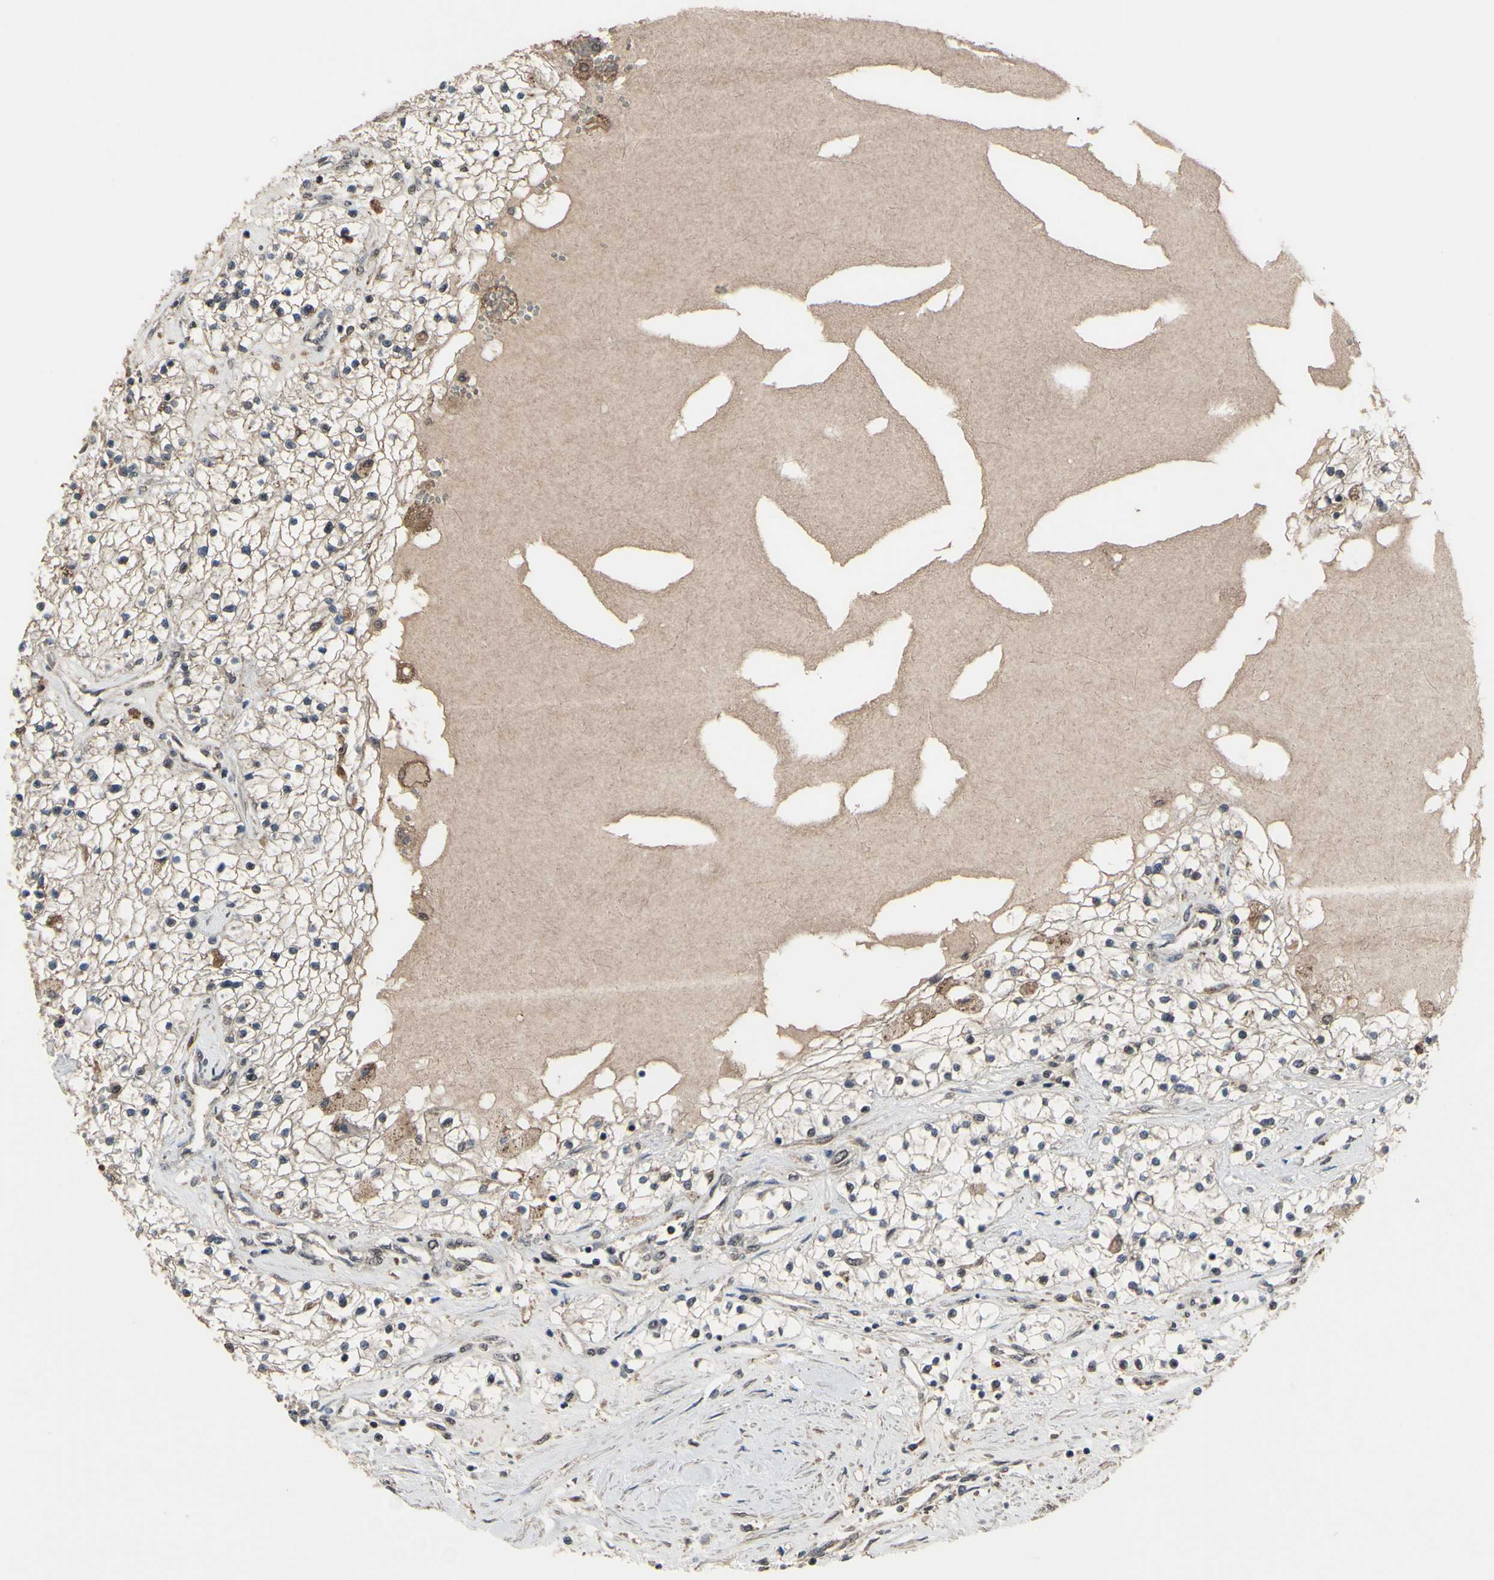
{"staining": {"intensity": "moderate", "quantity": "<25%", "location": "nuclear"}, "tissue": "renal cancer", "cell_type": "Tumor cells", "image_type": "cancer", "snomed": [{"axis": "morphology", "description": "Adenocarcinoma, NOS"}, {"axis": "topography", "description": "Kidney"}], "caption": "Protein analysis of adenocarcinoma (renal) tissue reveals moderate nuclear staining in about <25% of tumor cells.", "gene": "ZNF174", "patient": {"sex": "male", "age": 68}}